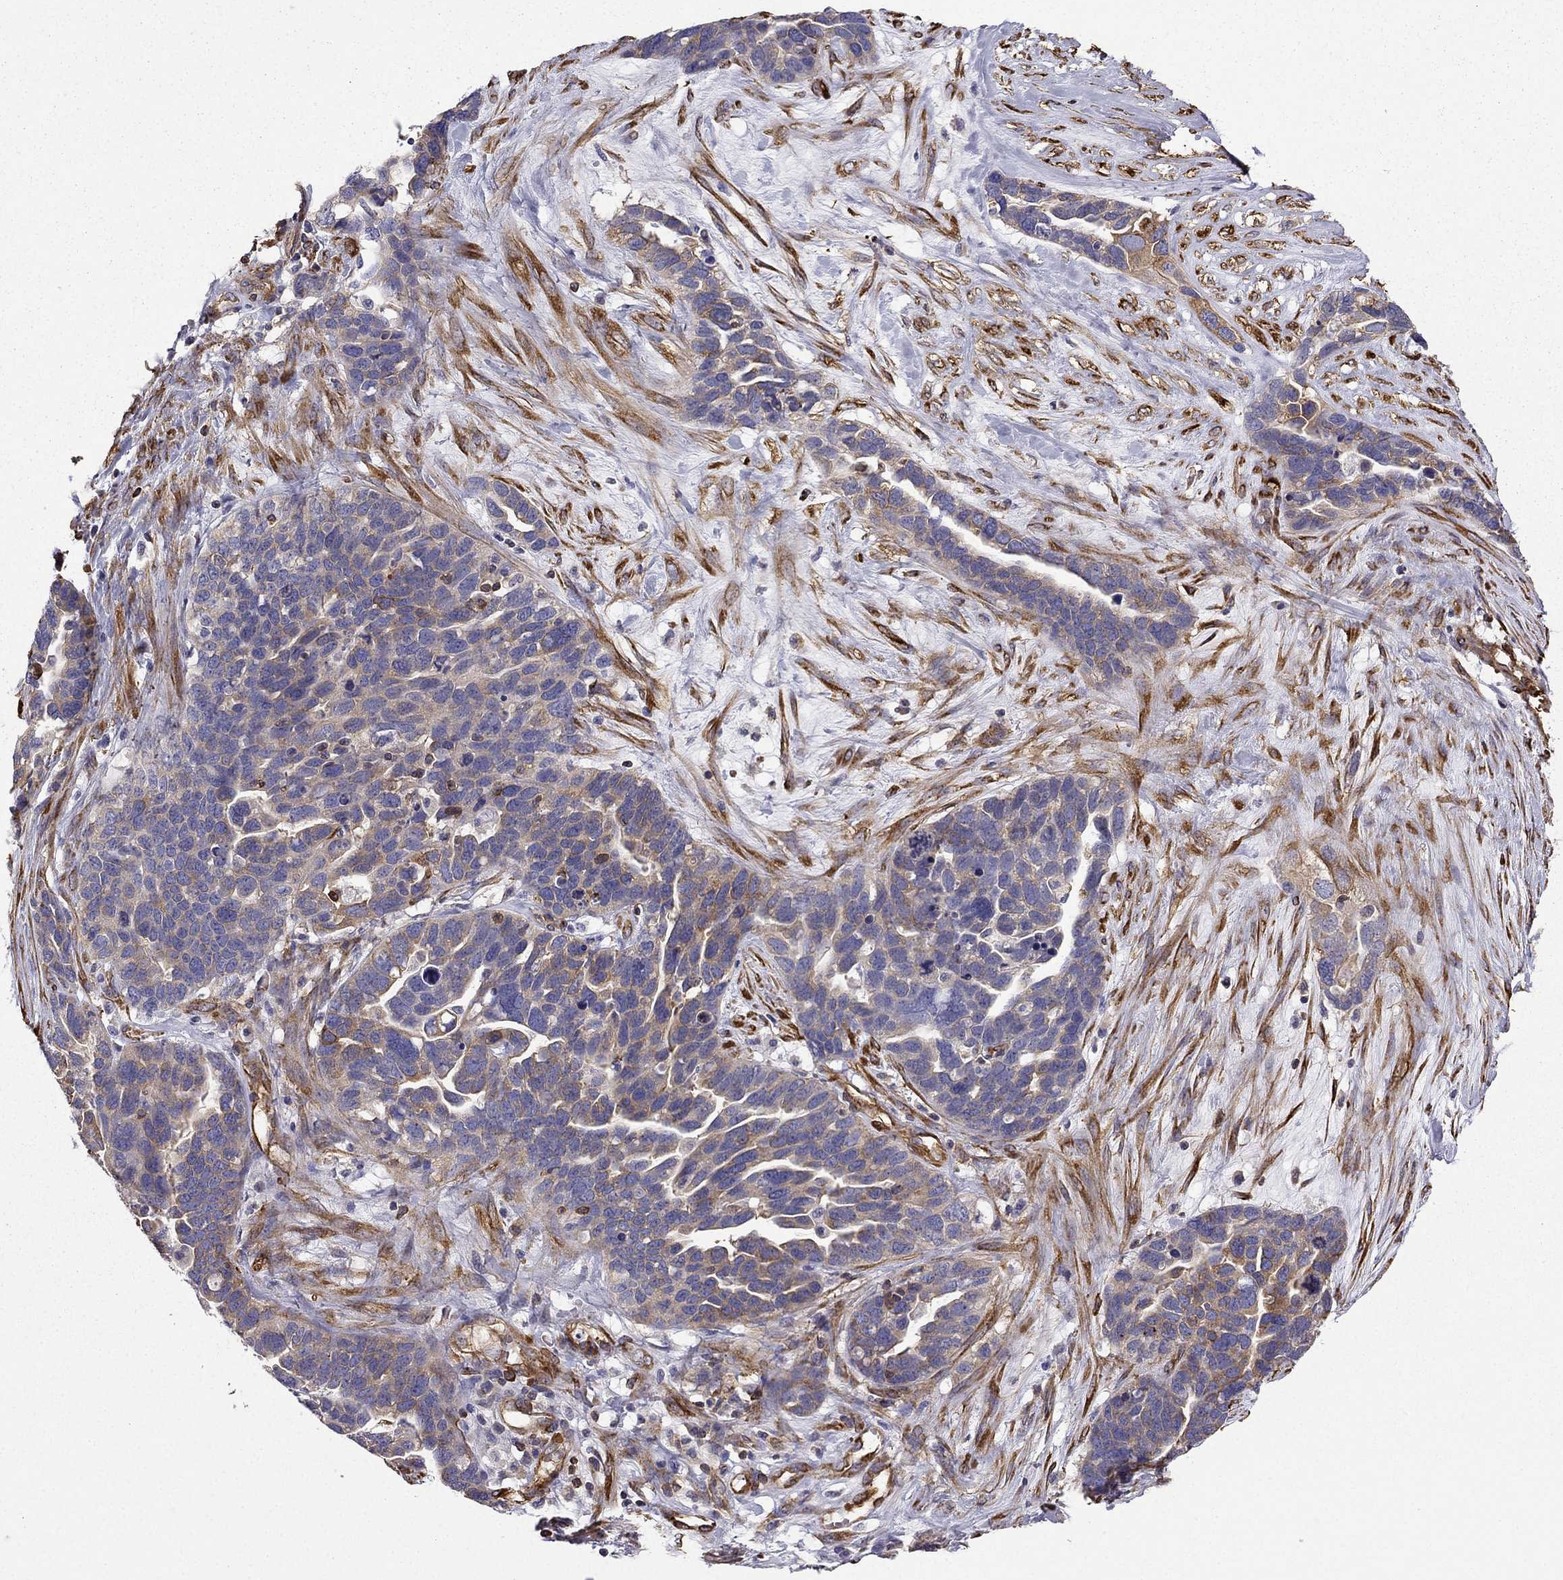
{"staining": {"intensity": "weak", "quantity": ">75%", "location": "cytoplasmic/membranous"}, "tissue": "ovarian cancer", "cell_type": "Tumor cells", "image_type": "cancer", "snomed": [{"axis": "morphology", "description": "Cystadenocarcinoma, serous, NOS"}, {"axis": "topography", "description": "Ovary"}], "caption": "The immunohistochemical stain shows weak cytoplasmic/membranous staining in tumor cells of ovarian serous cystadenocarcinoma tissue.", "gene": "MAP4", "patient": {"sex": "female", "age": 54}}